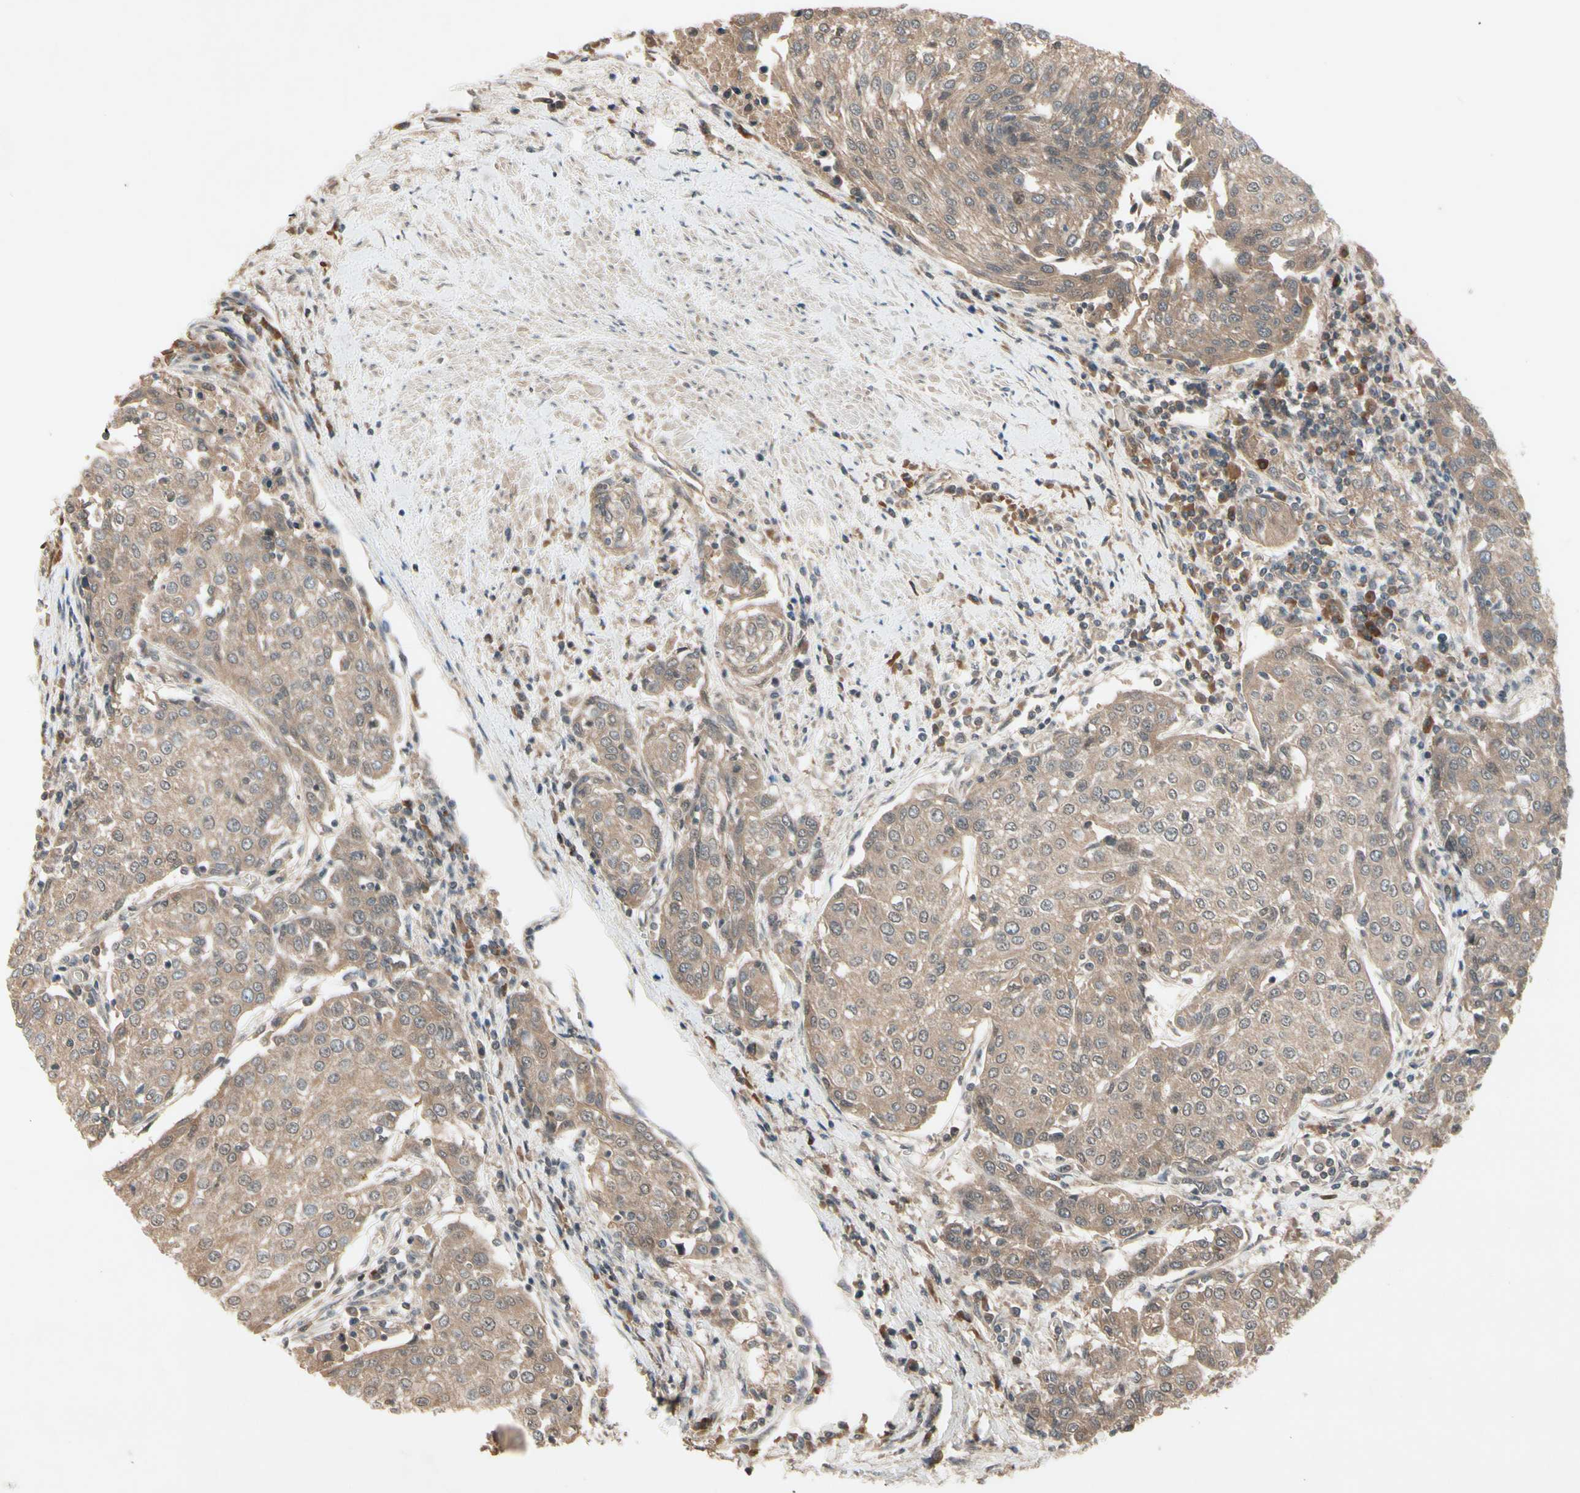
{"staining": {"intensity": "moderate", "quantity": ">75%", "location": "cytoplasmic/membranous"}, "tissue": "urothelial cancer", "cell_type": "Tumor cells", "image_type": "cancer", "snomed": [{"axis": "morphology", "description": "Urothelial carcinoma, High grade"}, {"axis": "topography", "description": "Urinary bladder"}], "caption": "Protein staining of urothelial cancer tissue demonstrates moderate cytoplasmic/membranous expression in approximately >75% of tumor cells. (IHC, brightfield microscopy, high magnification).", "gene": "NSF", "patient": {"sex": "female", "age": 85}}